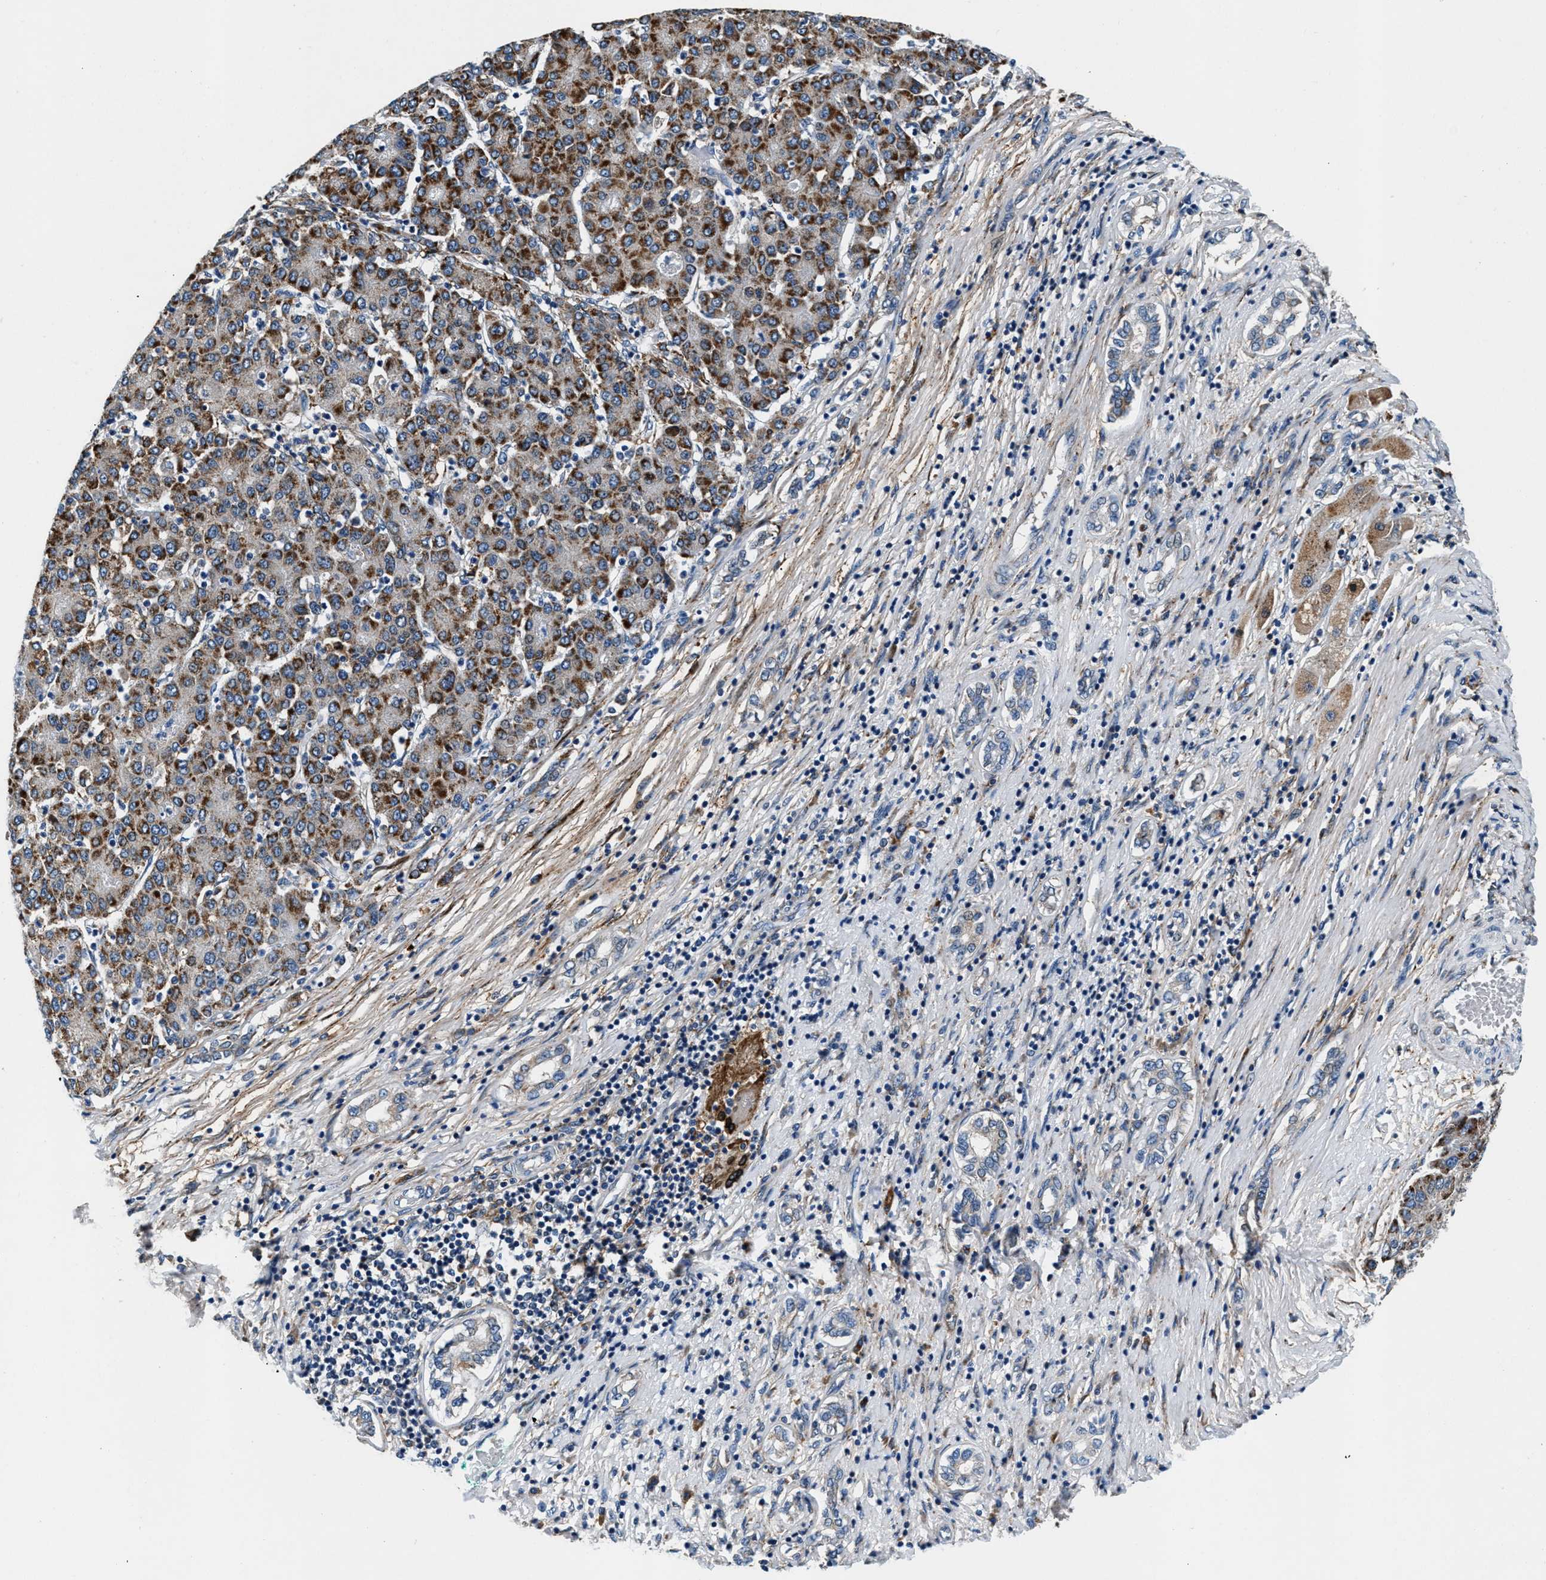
{"staining": {"intensity": "moderate", "quantity": ">75%", "location": "cytoplasmic/membranous"}, "tissue": "liver cancer", "cell_type": "Tumor cells", "image_type": "cancer", "snomed": [{"axis": "morphology", "description": "Carcinoma, Hepatocellular, NOS"}, {"axis": "topography", "description": "Liver"}], "caption": "Hepatocellular carcinoma (liver) was stained to show a protein in brown. There is medium levels of moderate cytoplasmic/membranous expression in about >75% of tumor cells.", "gene": "SLFN11", "patient": {"sex": "male", "age": 65}}